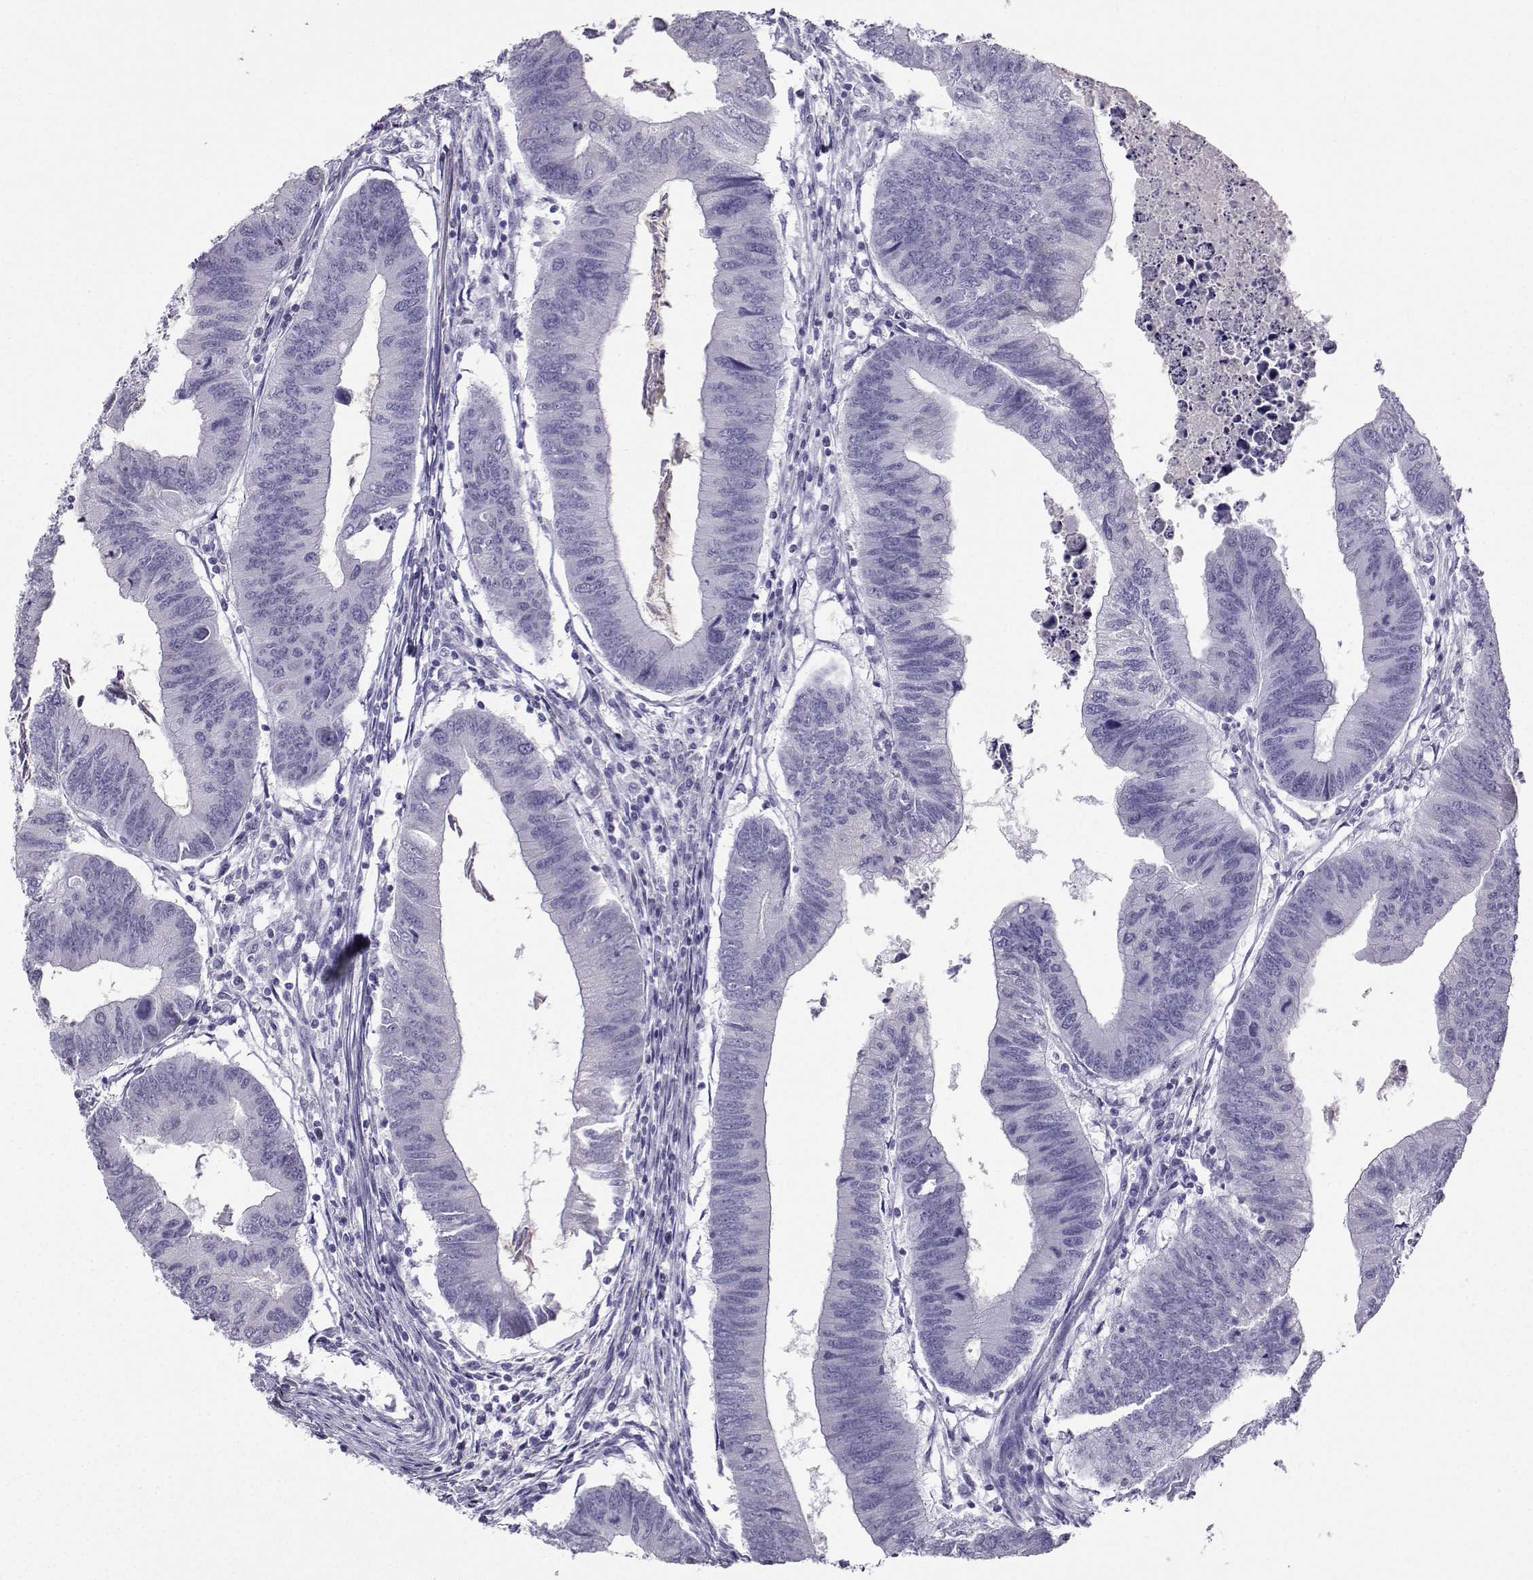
{"staining": {"intensity": "negative", "quantity": "none", "location": "none"}, "tissue": "colorectal cancer", "cell_type": "Tumor cells", "image_type": "cancer", "snomed": [{"axis": "morphology", "description": "Adenocarcinoma, NOS"}, {"axis": "topography", "description": "Colon"}], "caption": "Tumor cells are negative for protein expression in human adenocarcinoma (colorectal).", "gene": "KIF17", "patient": {"sex": "male", "age": 53}}